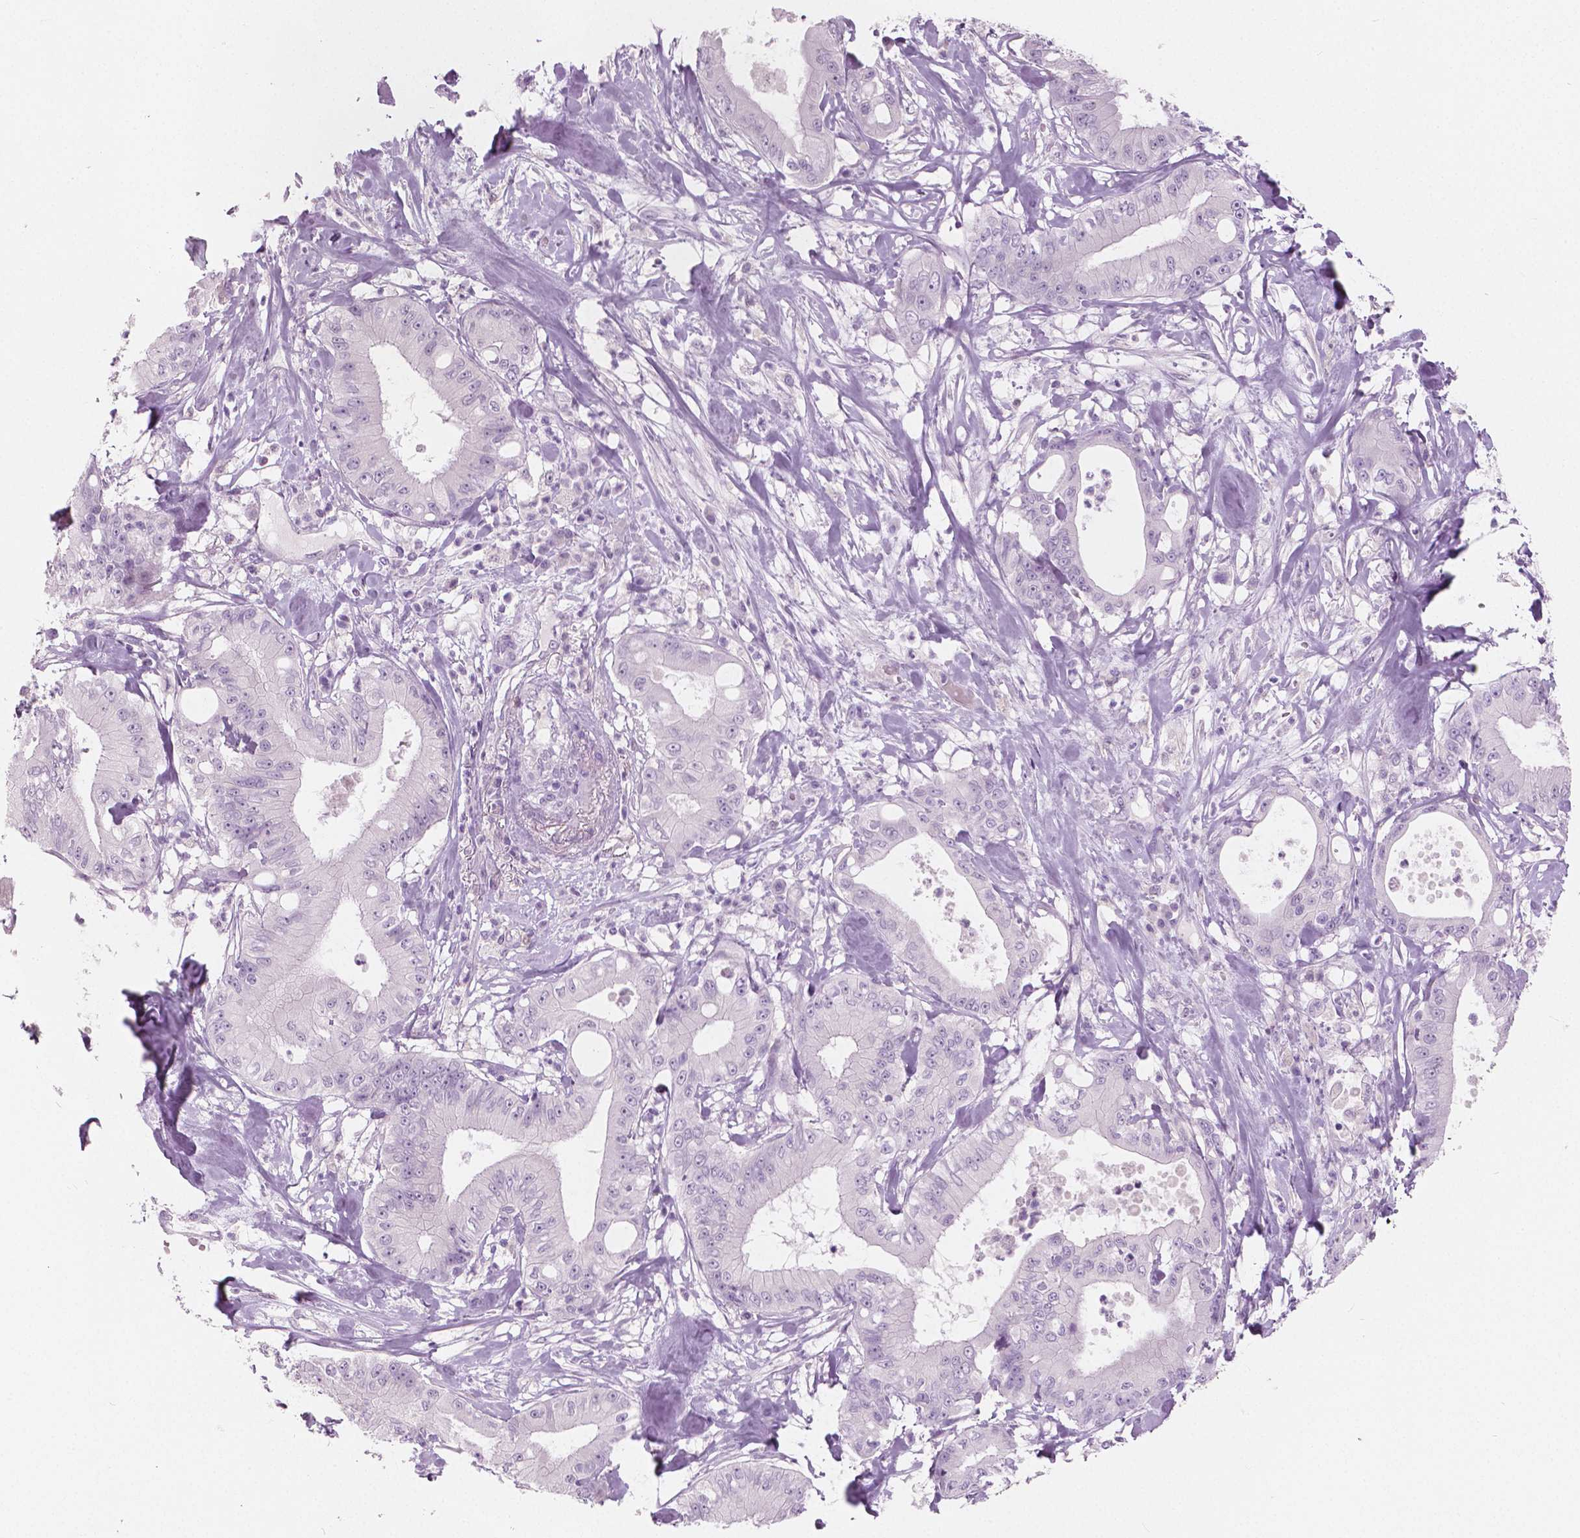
{"staining": {"intensity": "negative", "quantity": "none", "location": "none"}, "tissue": "pancreatic cancer", "cell_type": "Tumor cells", "image_type": "cancer", "snomed": [{"axis": "morphology", "description": "Adenocarcinoma, NOS"}, {"axis": "topography", "description": "Pancreas"}], "caption": "This is an IHC image of human pancreatic adenocarcinoma. There is no expression in tumor cells.", "gene": "GALM", "patient": {"sex": "male", "age": 71}}